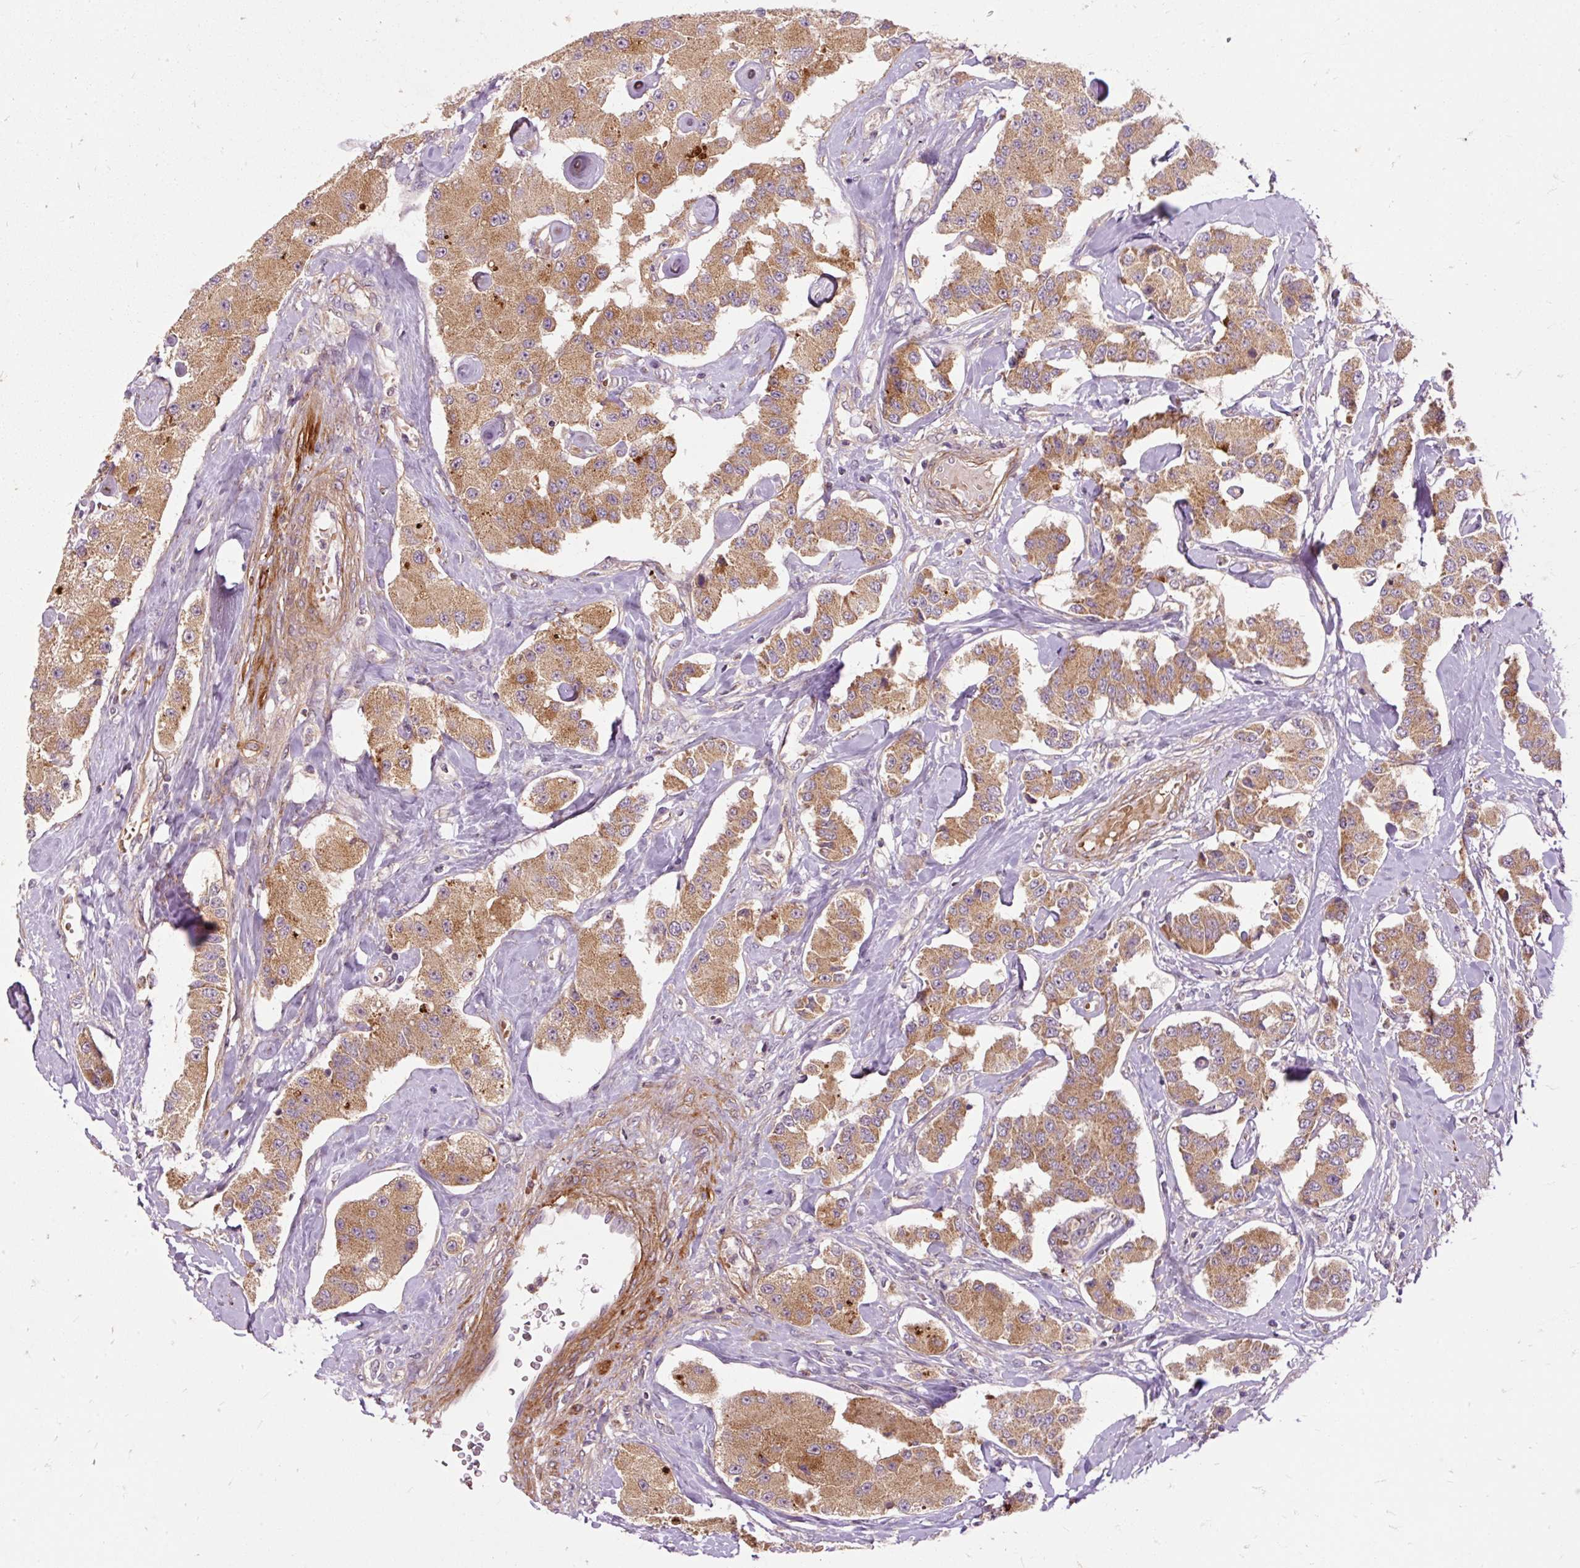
{"staining": {"intensity": "moderate", "quantity": ">75%", "location": "cytoplasmic/membranous"}, "tissue": "carcinoid", "cell_type": "Tumor cells", "image_type": "cancer", "snomed": [{"axis": "morphology", "description": "Carcinoid, malignant, NOS"}, {"axis": "topography", "description": "Pancreas"}], "caption": "Moderate cytoplasmic/membranous protein staining is seen in about >75% of tumor cells in carcinoid (malignant).", "gene": "RIPOR3", "patient": {"sex": "male", "age": 41}}